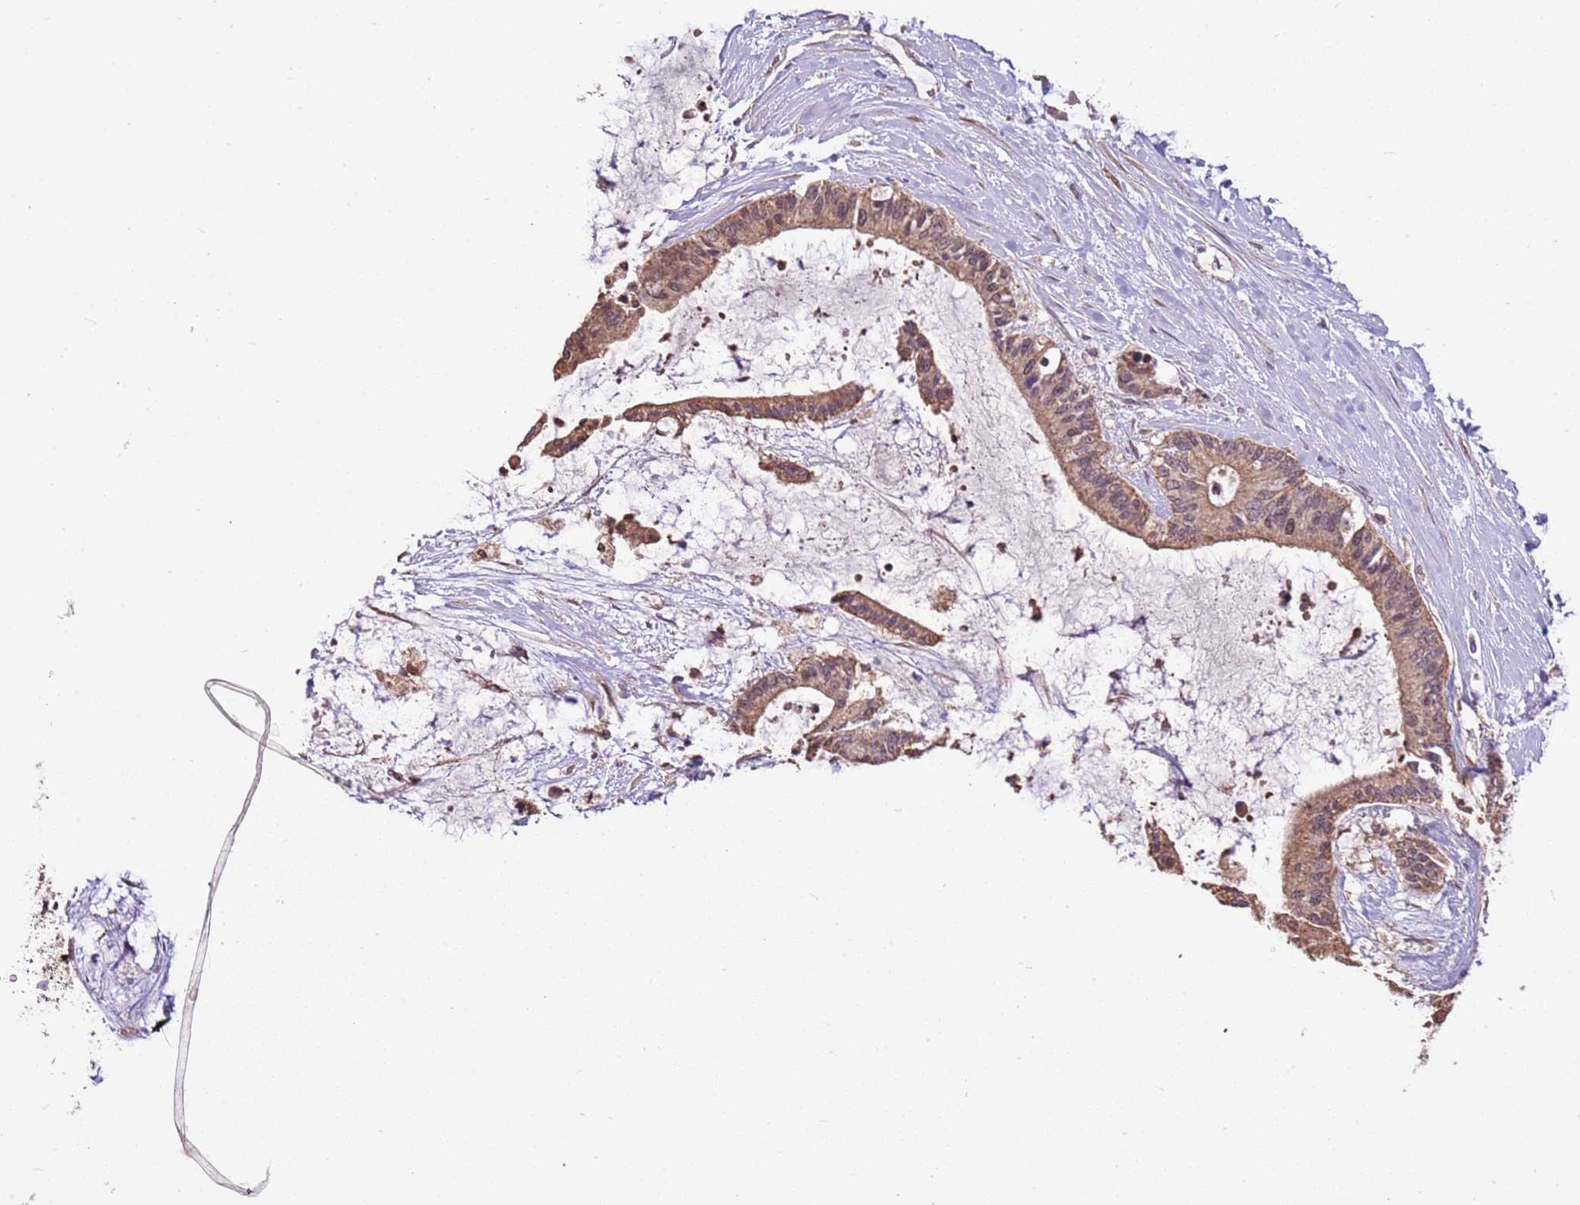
{"staining": {"intensity": "weak", "quantity": ">75%", "location": "cytoplasmic/membranous,nuclear"}, "tissue": "liver cancer", "cell_type": "Tumor cells", "image_type": "cancer", "snomed": [{"axis": "morphology", "description": "Normal tissue, NOS"}, {"axis": "morphology", "description": "Cholangiocarcinoma"}, {"axis": "topography", "description": "Liver"}, {"axis": "topography", "description": "Peripheral nerve tissue"}], "caption": "Liver cancer was stained to show a protein in brown. There is low levels of weak cytoplasmic/membranous and nuclear positivity in approximately >75% of tumor cells. The staining was performed using DAB (3,3'-diaminobenzidine) to visualize the protein expression in brown, while the nuclei were stained in blue with hematoxylin (Magnification: 20x).", "gene": "BBS5", "patient": {"sex": "female", "age": 73}}